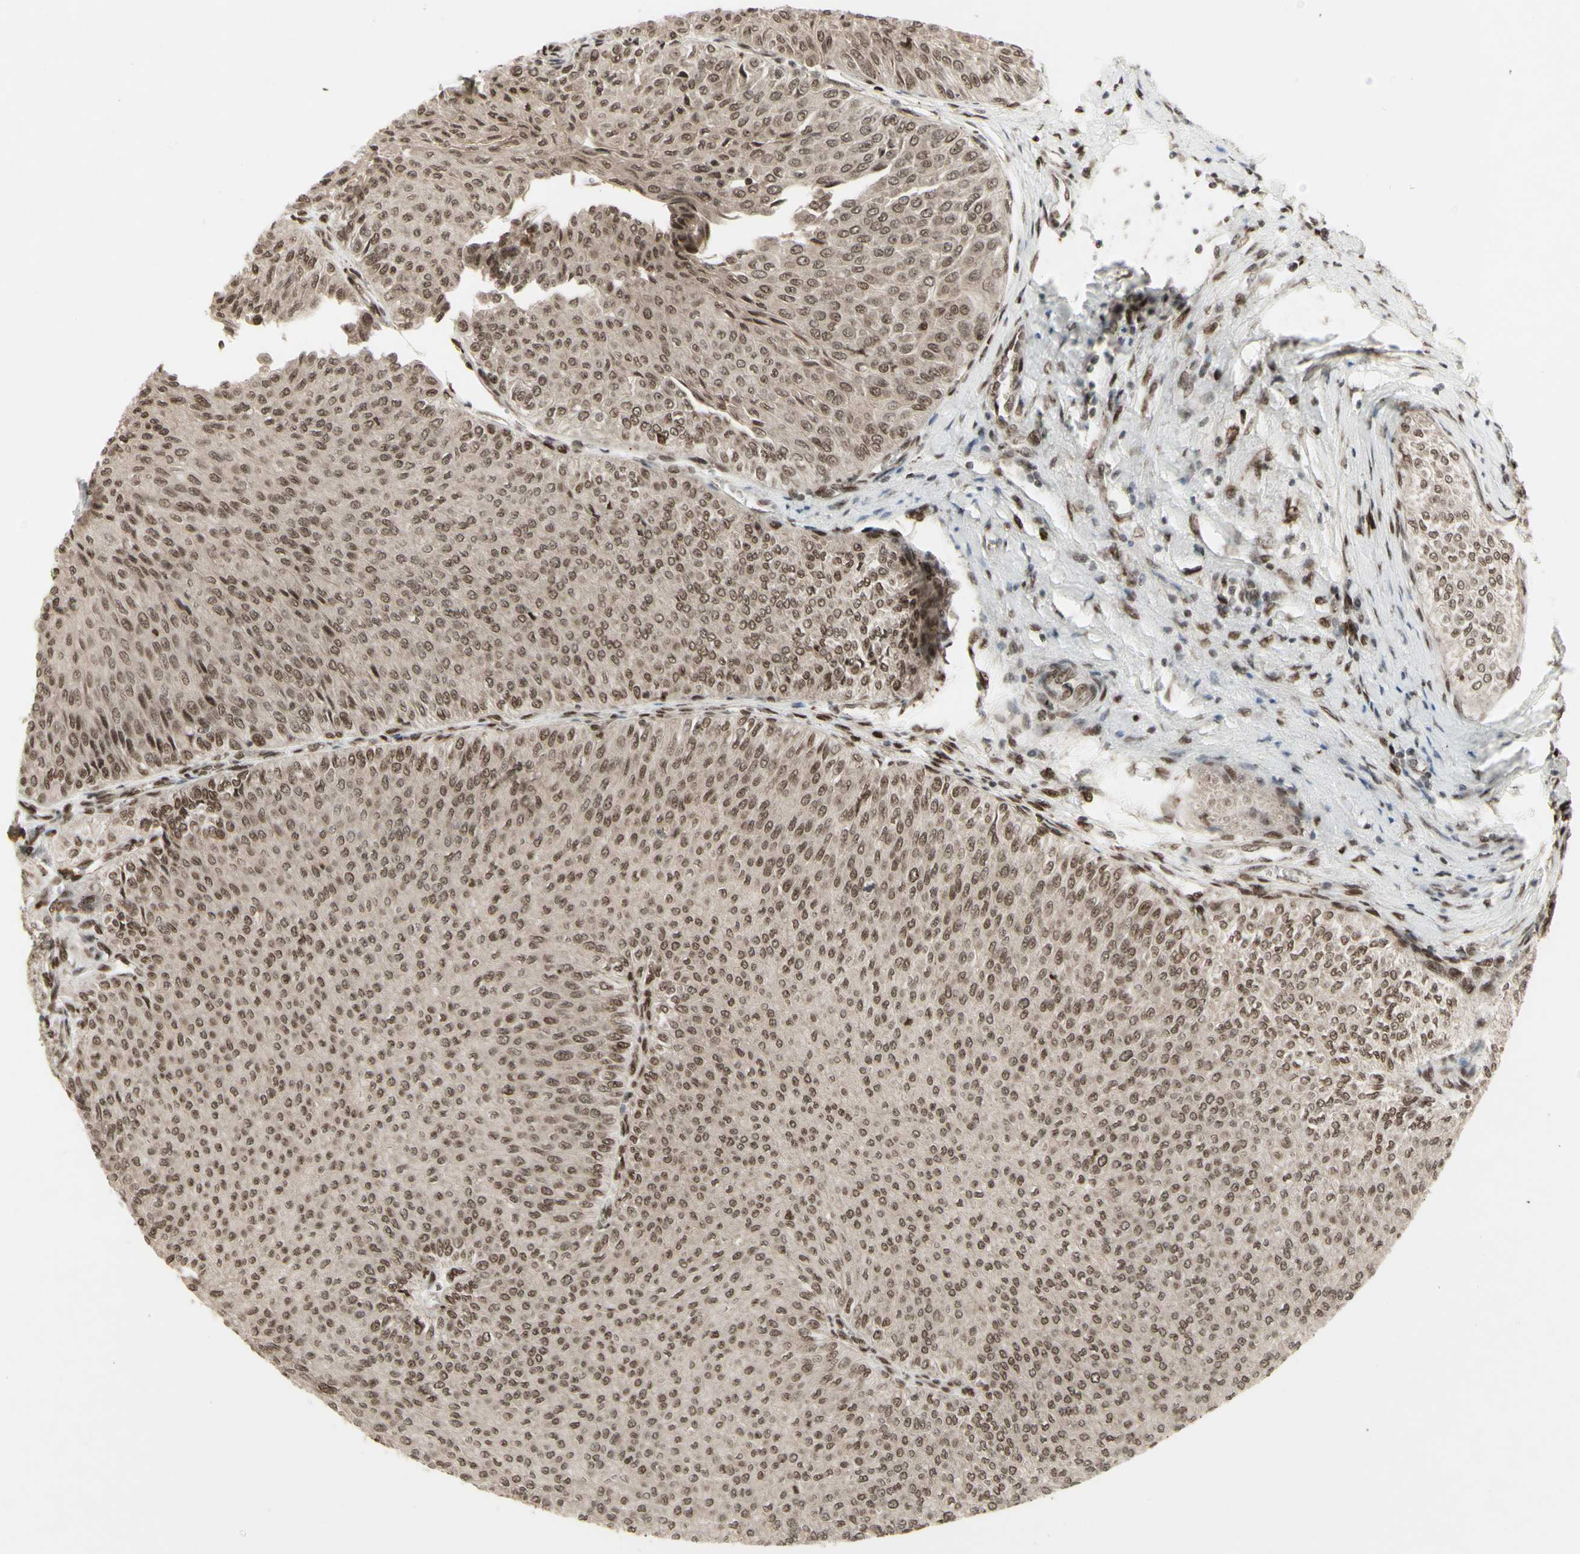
{"staining": {"intensity": "moderate", "quantity": ">75%", "location": "cytoplasmic/membranous,nuclear"}, "tissue": "urothelial cancer", "cell_type": "Tumor cells", "image_type": "cancer", "snomed": [{"axis": "morphology", "description": "Urothelial carcinoma, Low grade"}, {"axis": "topography", "description": "Urinary bladder"}], "caption": "High-magnification brightfield microscopy of urothelial carcinoma (low-grade) stained with DAB (3,3'-diaminobenzidine) (brown) and counterstained with hematoxylin (blue). tumor cells exhibit moderate cytoplasmic/membranous and nuclear positivity is appreciated in approximately>75% of cells. The staining is performed using DAB brown chromogen to label protein expression. The nuclei are counter-stained blue using hematoxylin.", "gene": "CBX1", "patient": {"sex": "male", "age": 78}}